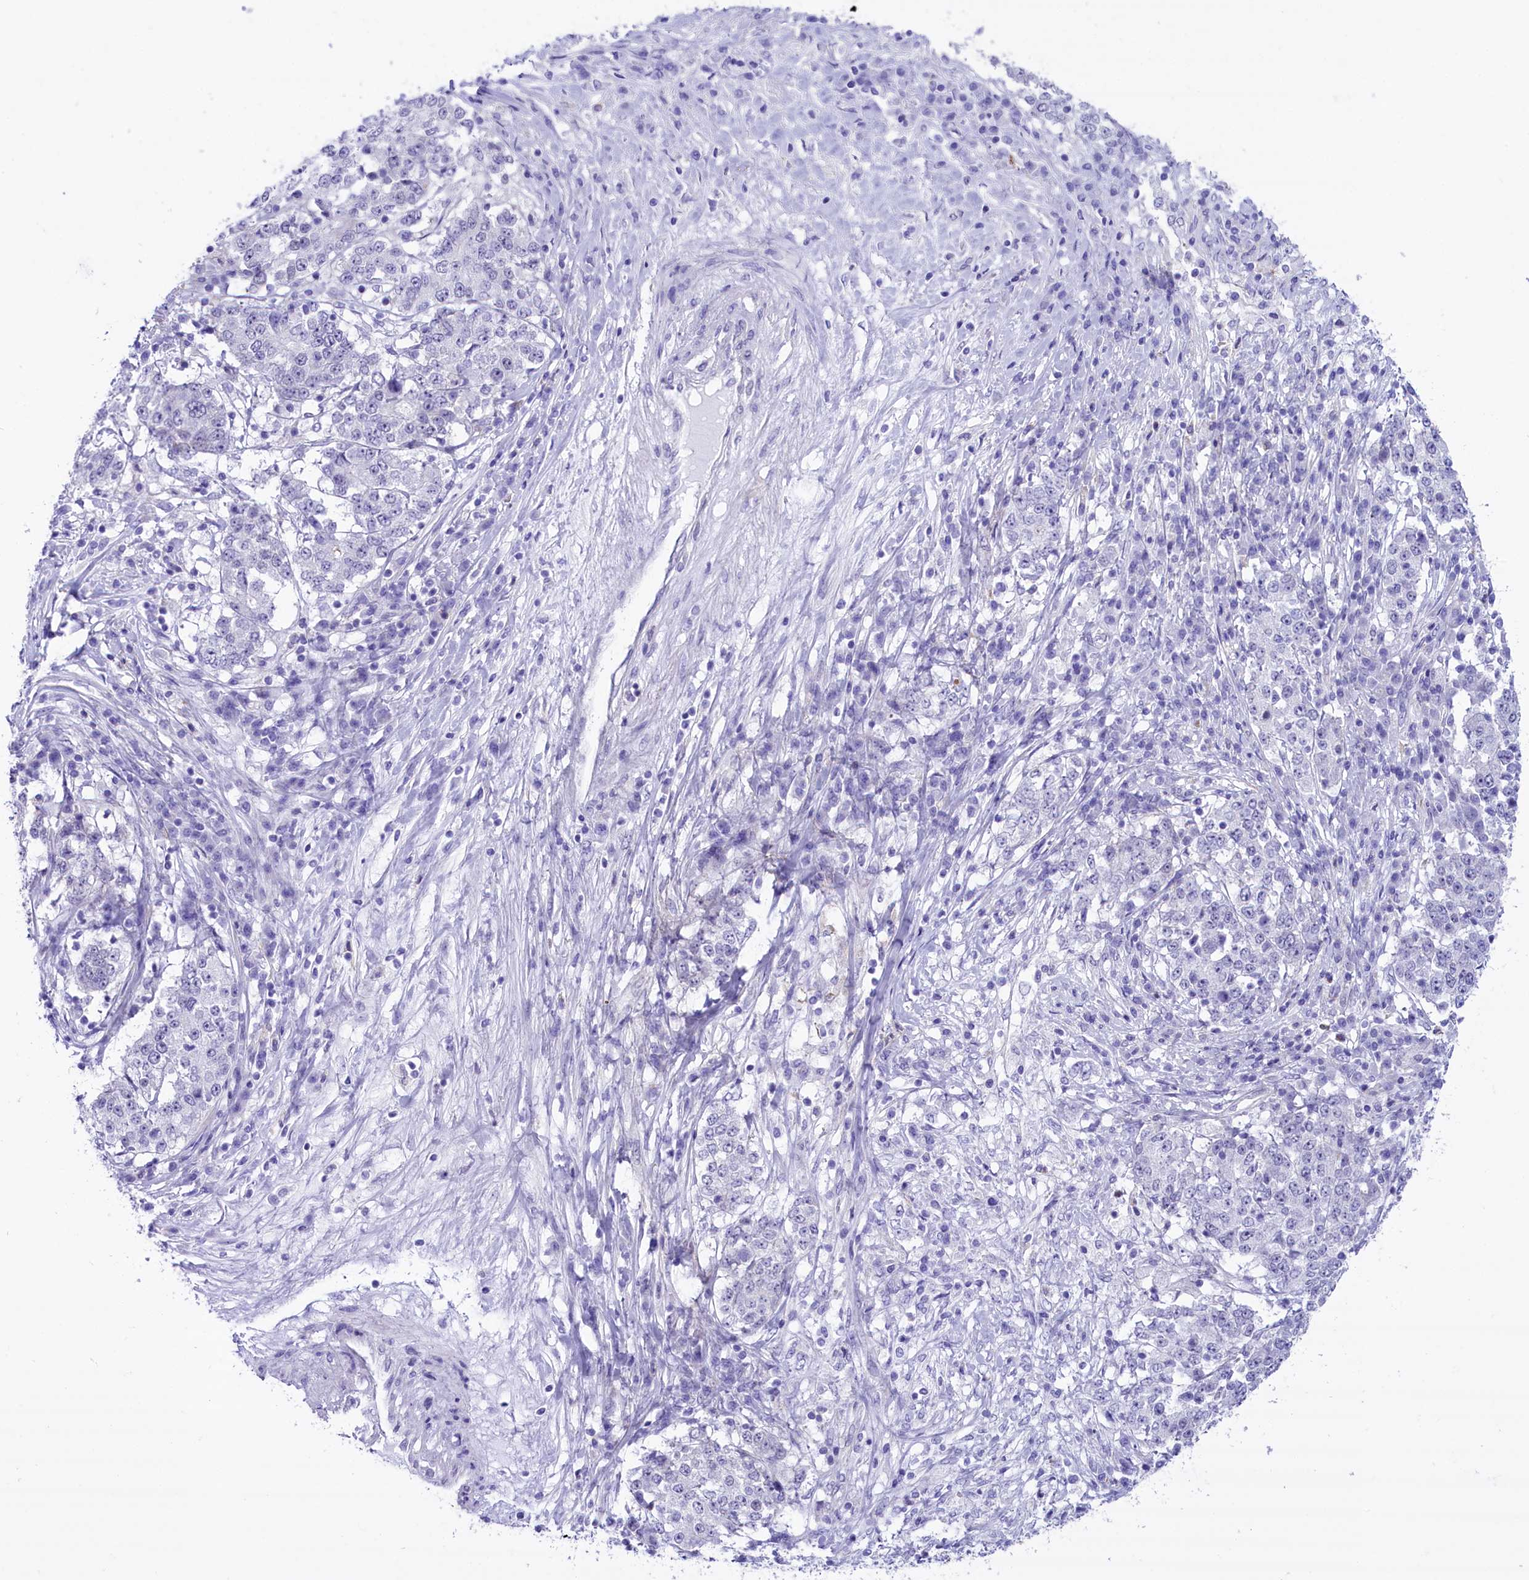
{"staining": {"intensity": "negative", "quantity": "none", "location": "none"}, "tissue": "stomach cancer", "cell_type": "Tumor cells", "image_type": "cancer", "snomed": [{"axis": "morphology", "description": "Adenocarcinoma, NOS"}, {"axis": "topography", "description": "Stomach"}], "caption": "Immunohistochemical staining of human stomach cancer (adenocarcinoma) shows no significant expression in tumor cells.", "gene": "RPS6KB1", "patient": {"sex": "male", "age": 59}}